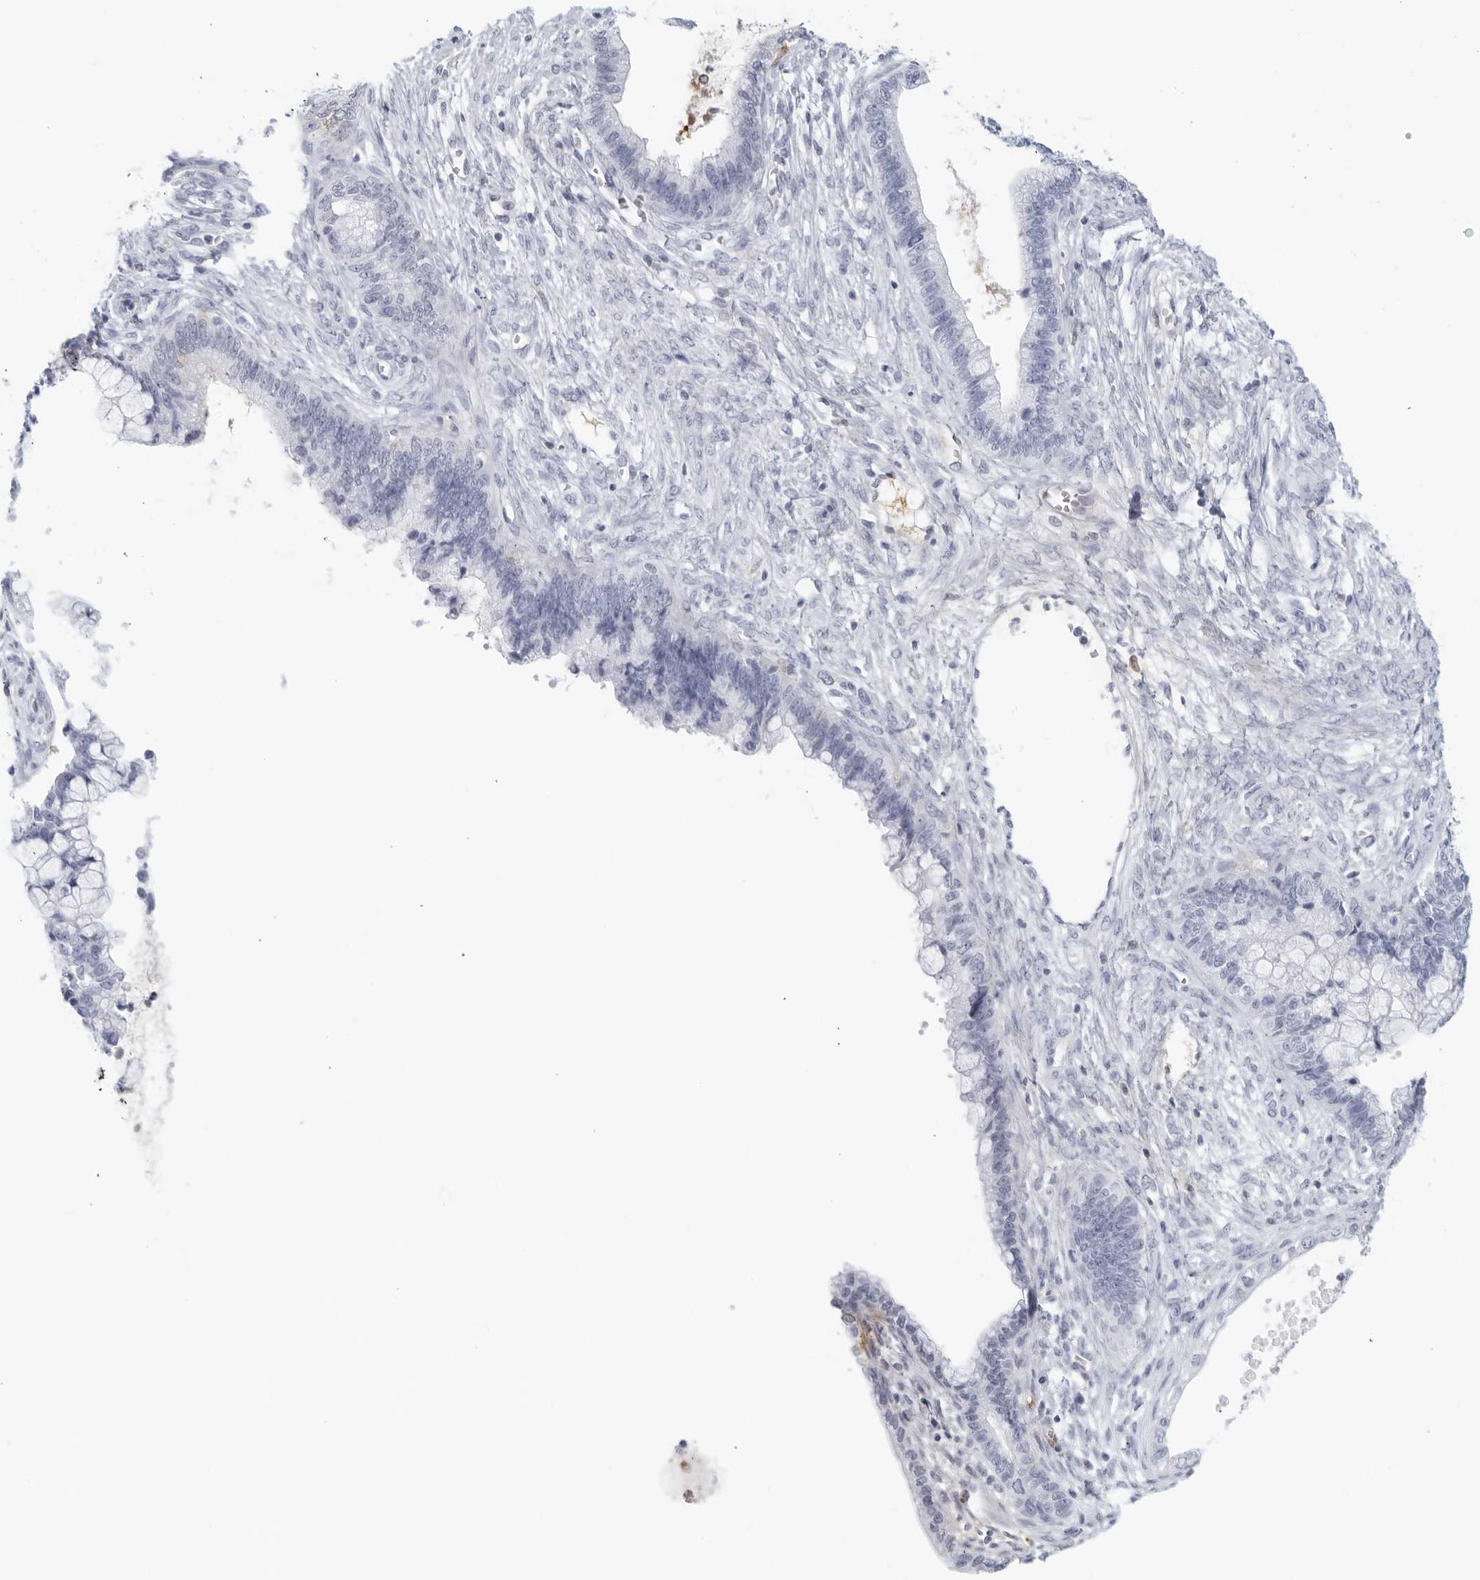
{"staining": {"intensity": "negative", "quantity": "none", "location": "none"}, "tissue": "cervical cancer", "cell_type": "Tumor cells", "image_type": "cancer", "snomed": [{"axis": "morphology", "description": "Adenocarcinoma, NOS"}, {"axis": "topography", "description": "Cervix"}], "caption": "Tumor cells show no significant staining in cervical adenocarcinoma.", "gene": "FGG", "patient": {"sex": "female", "age": 44}}